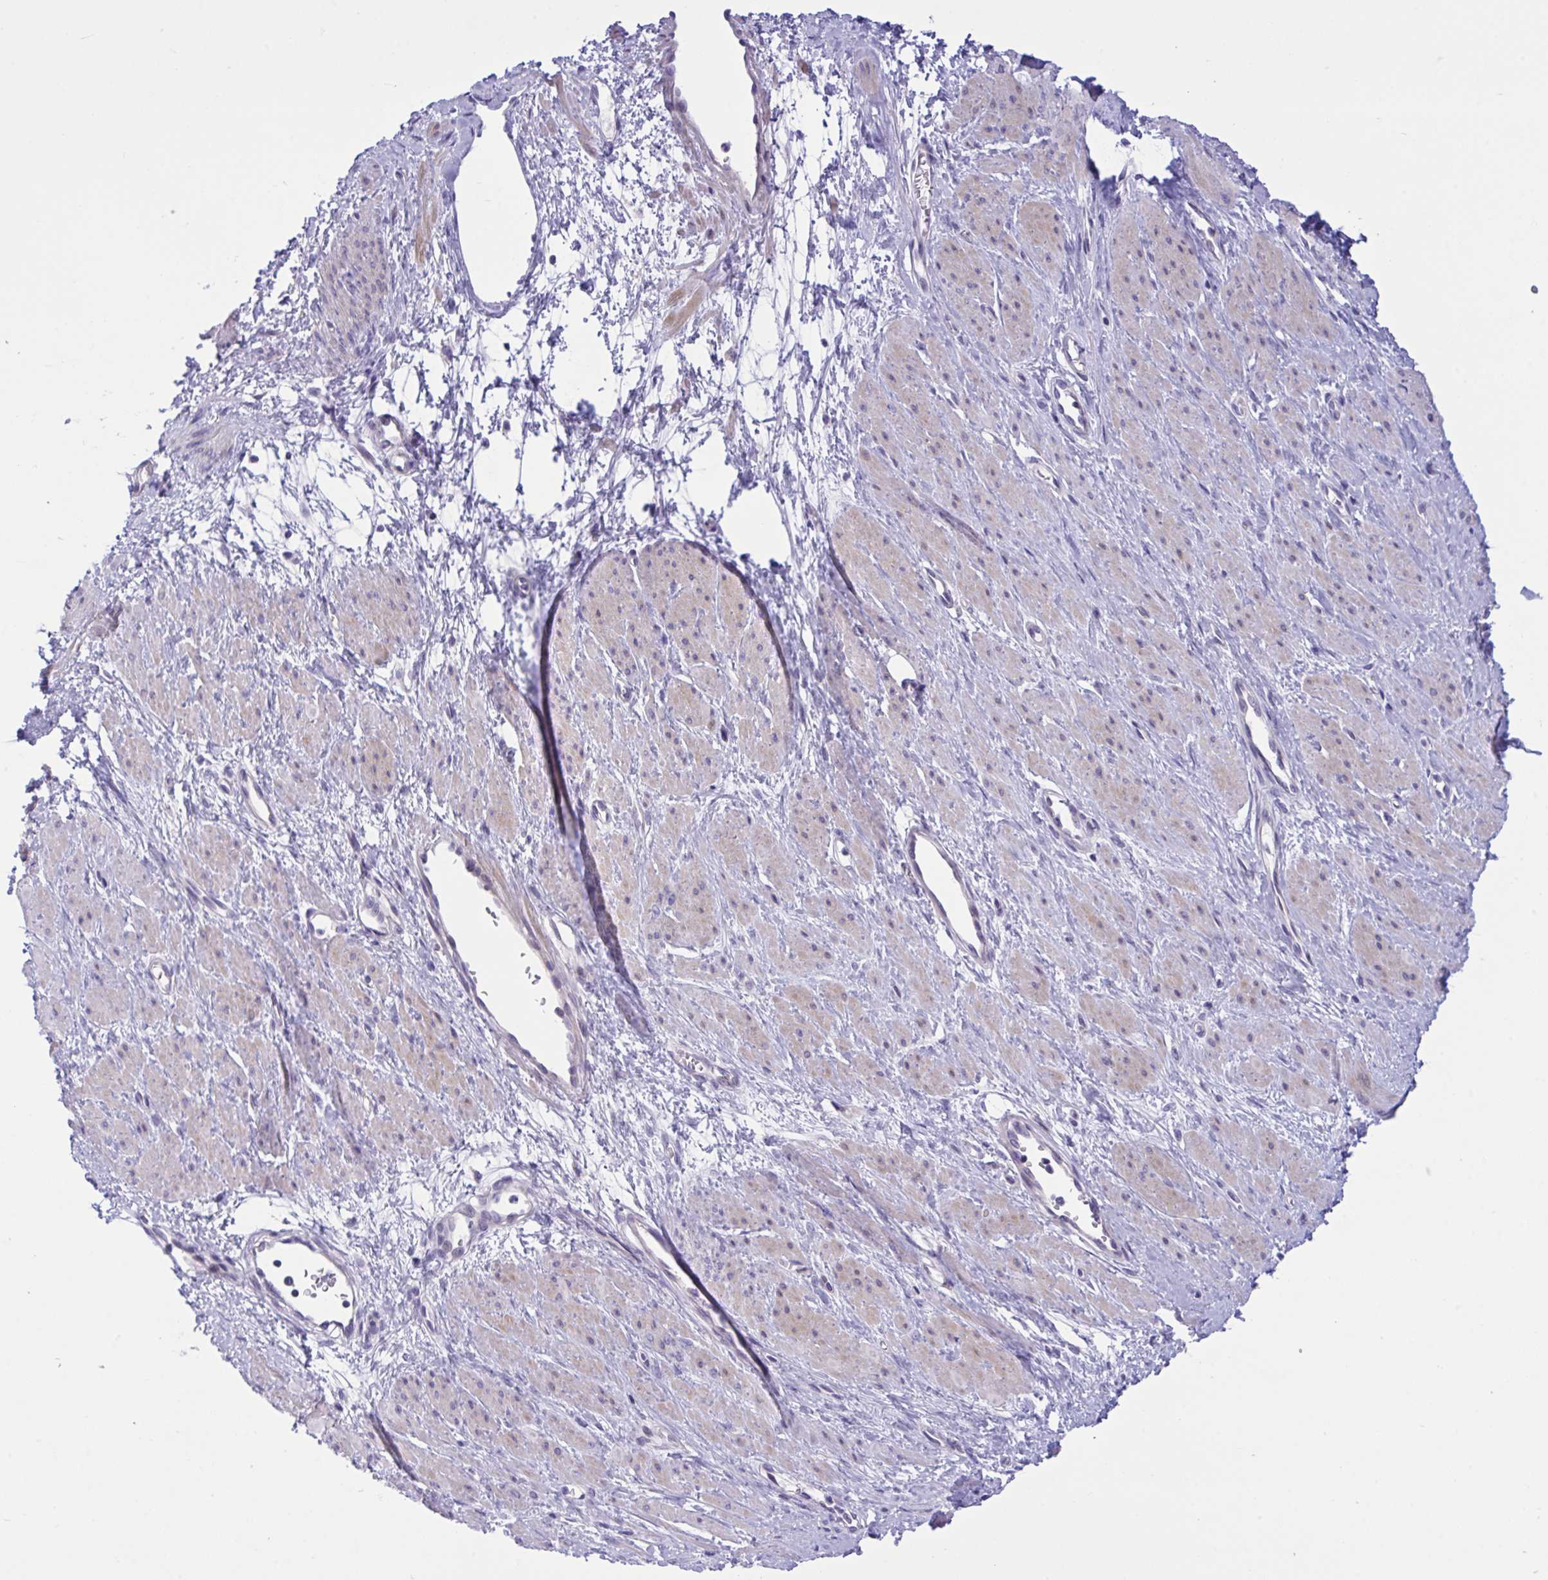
{"staining": {"intensity": "weak", "quantity": "25%-75%", "location": "cytoplasmic/membranous"}, "tissue": "smooth muscle", "cell_type": "Smooth muscle cells", "image_type": "normal", "snomed": [{"axis": "morphology", "description": "Normal tissue, NOS"}, {"axis": "topography", "description": "Smooth muscle"}, {"axis": "topography", "description": "Uterus"}], "caption": "DAB (3,3'-diaminobenzidine) immunohistochemical staining of normal human smooth muscle displays weak cytoplasmic/membranous protein expression in approximately 25%-75% of smooth muscle cells.", "gene": "WDR97", "patient": {"sex": "female", "age": 39}}